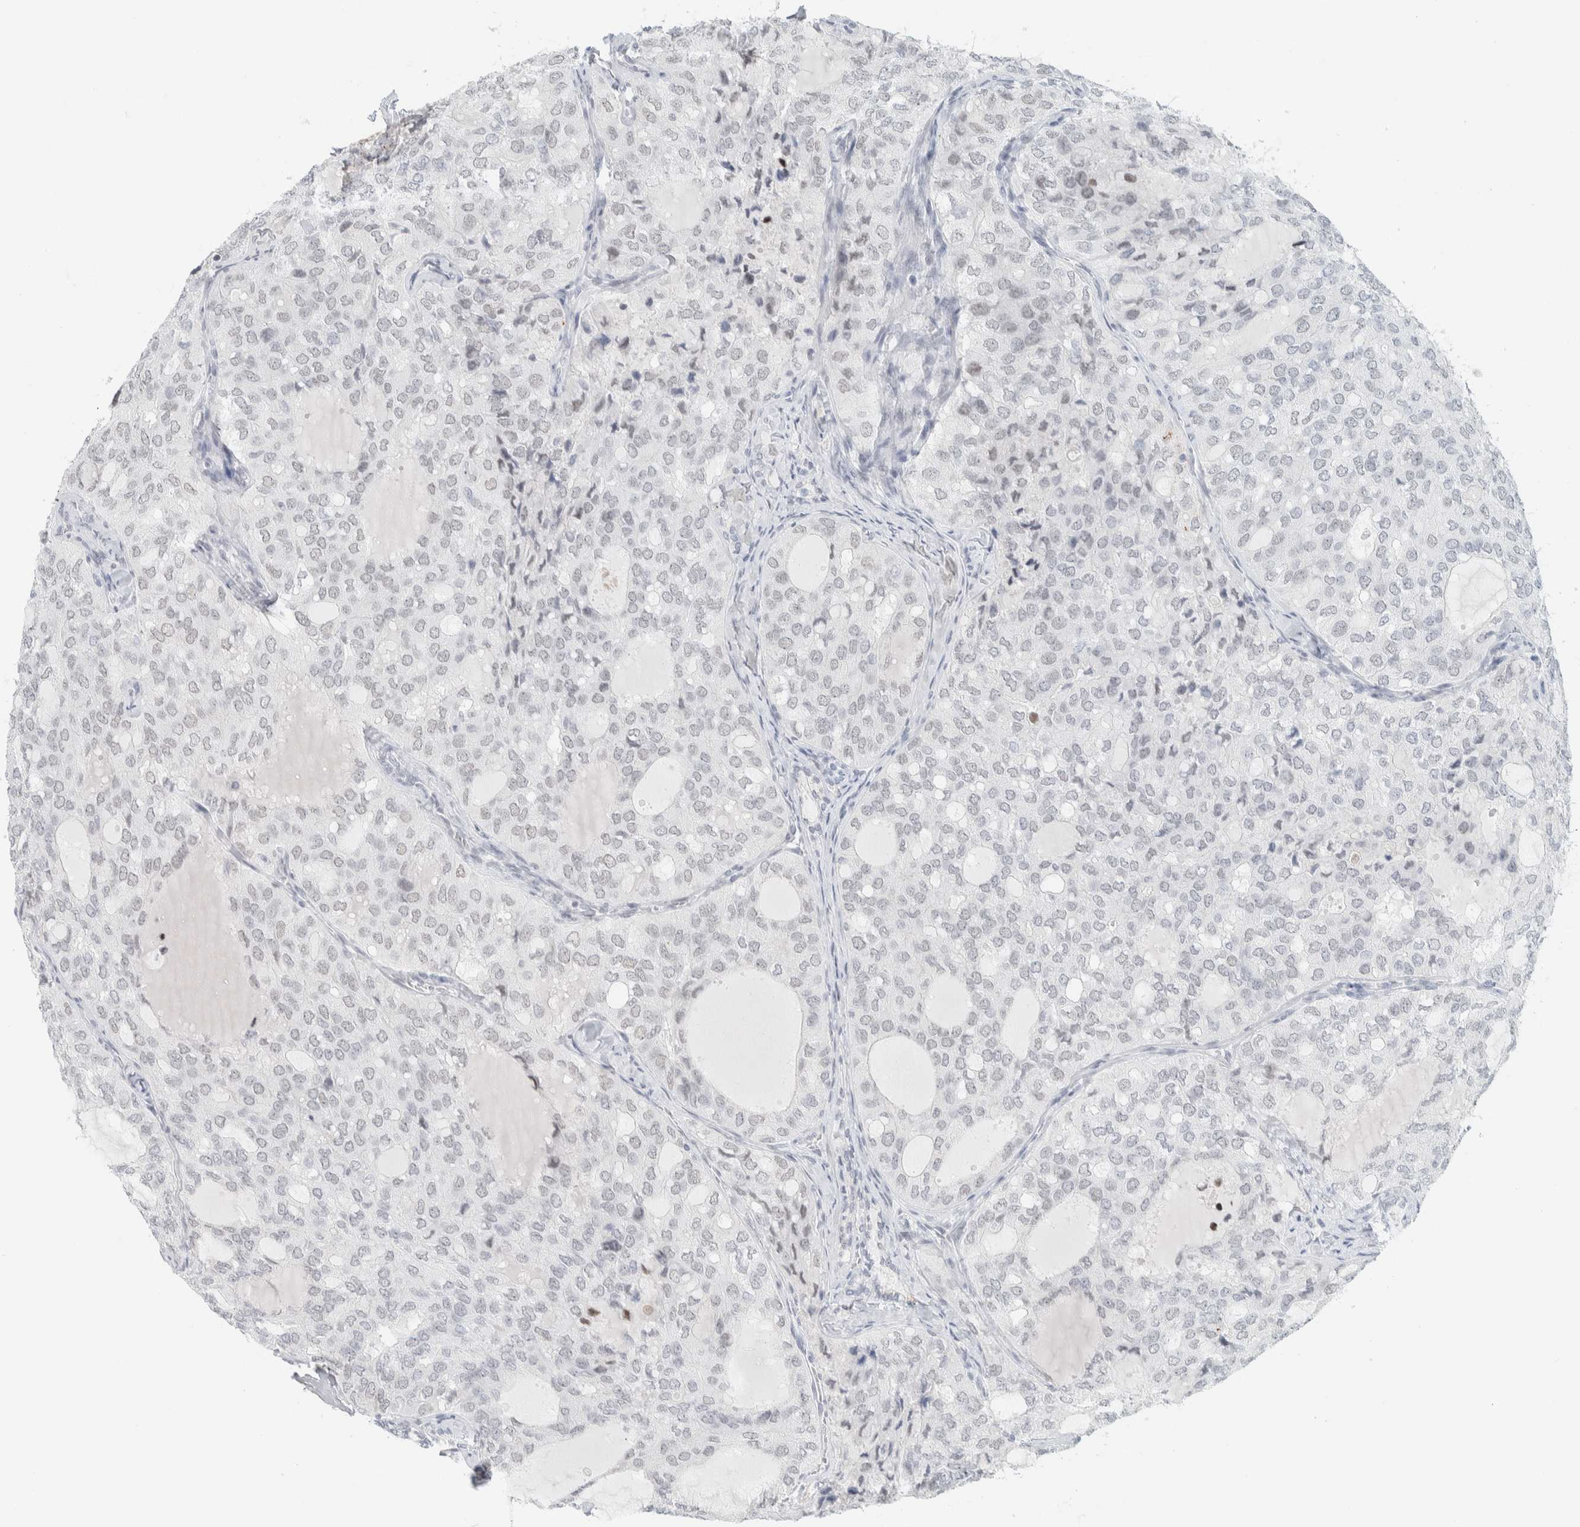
{"staining": {"intensity": "negative", "quantity": "none", "location": "none"}, "tissue": "thyroid cancer", "cell_type": "Tumor cells", "image_type": "cancer", "snomed": [{"axis": "morphology", "description": "Follicular adenoma carcinoma, NOS"}, {"axis": "topography", "description": "Thyroid gland"}], "caption": "Tumor cells are negative for brown protein staining in thyroid follicular adenoma carcinoma. (Stains: DAB IHC with hematoxylin counter stain, Microscopy: brightfield microscopy at high magnification).", "gene": "CDH17", "patient": {"sex": "male", "age": 75}}